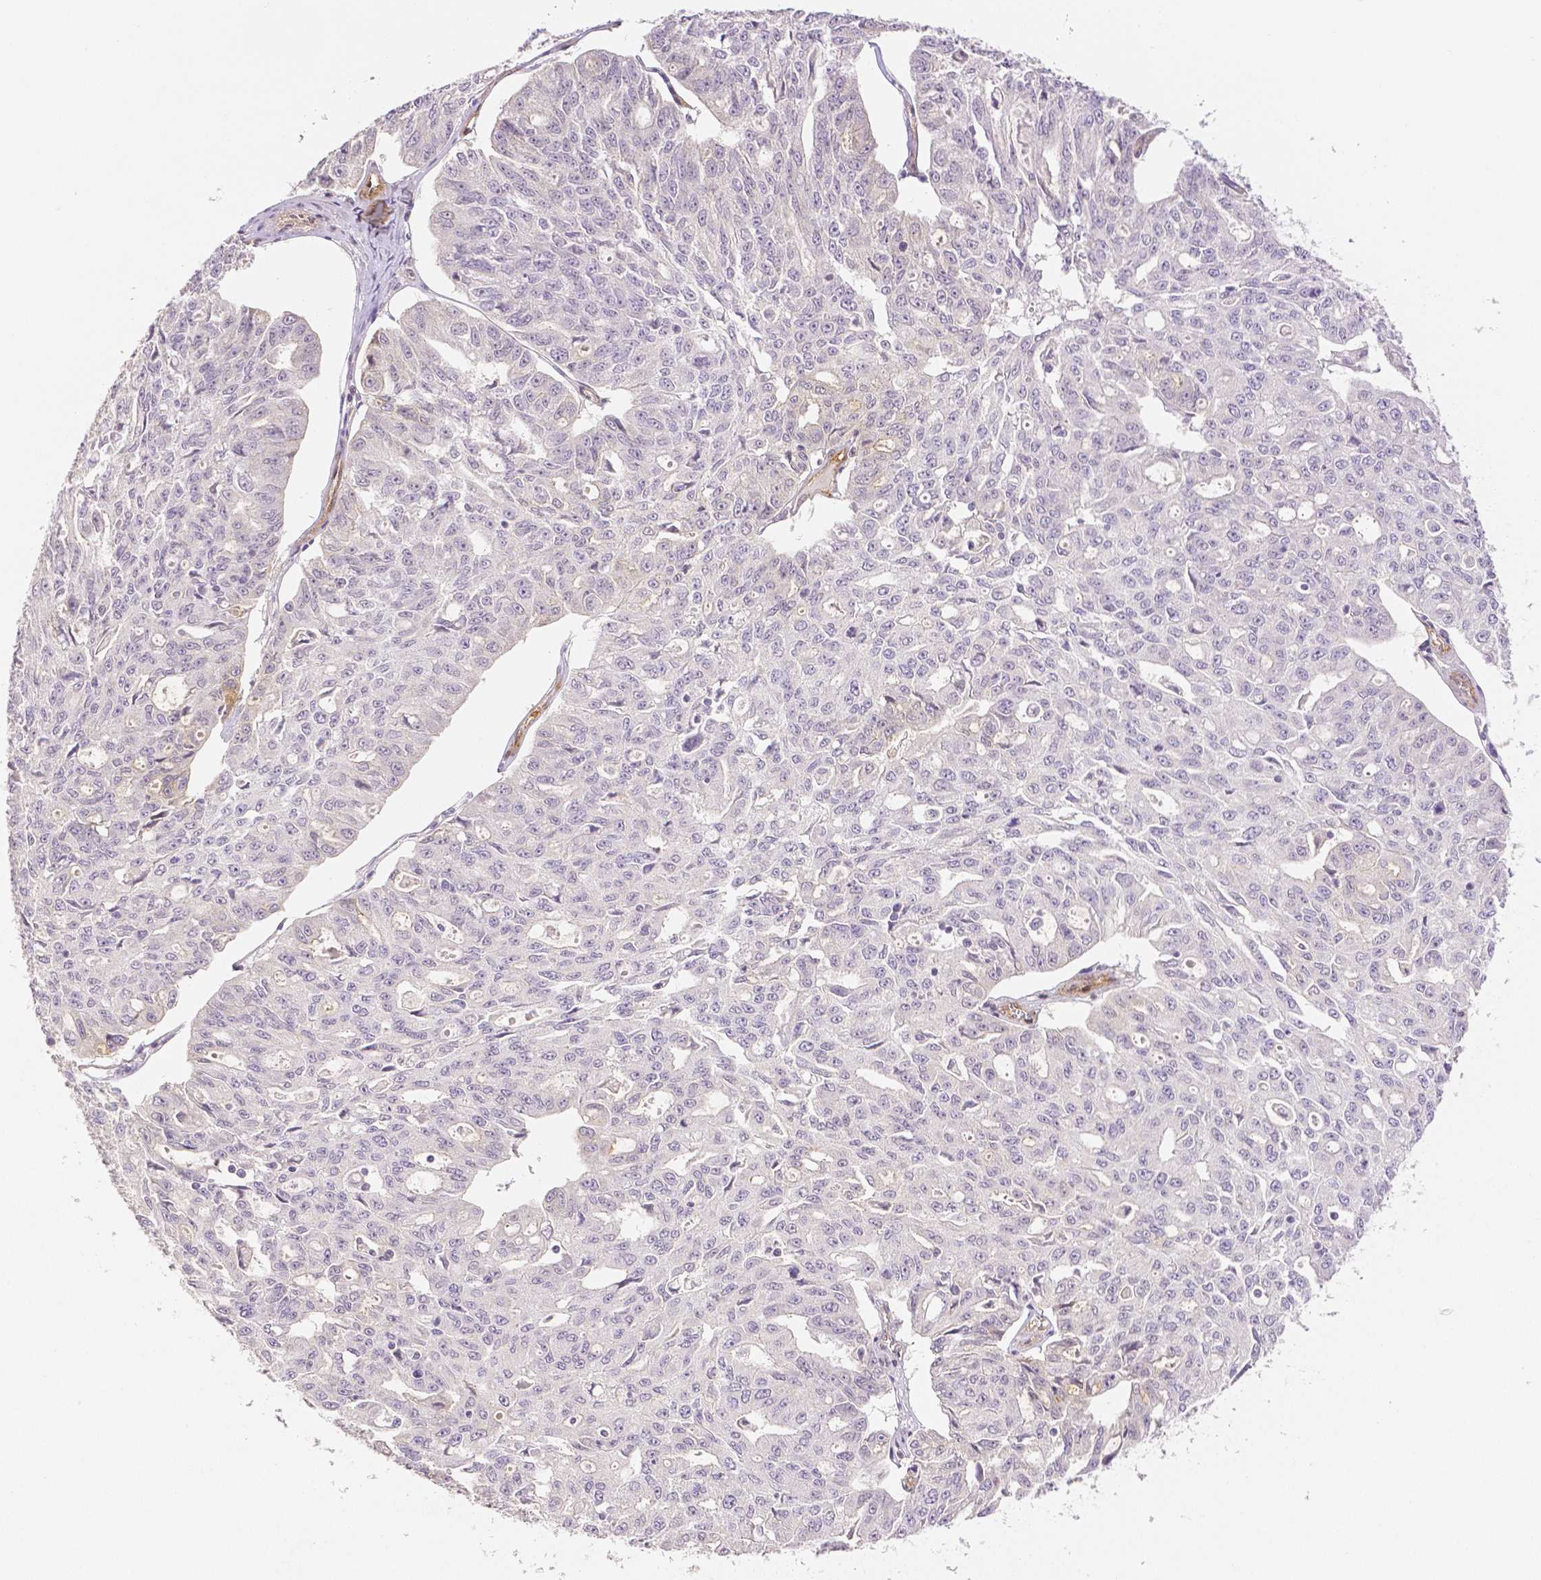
{"staining": {"intensity": "negative", "quantity": "none", "location": "none"}, "tissue": "ovarian cancer", "cell_type": "Tumor cells", "image_type": "cancer", "snomed": [{"axis": "morphology", "description": "Carcinoma, endometroid"}, {"axis": "topography", "description": "Ovary"}], "caption": "IHC image of neoplastic tissue: human ovarian cancer (endometroid carcinoma) stained with DAB (3,3'-diaminobenzidine) displays no significant protein expression in tumor cells. (DAB IHC, high magnification).", "gene": "THY1", "patient": {"sex": "female", "age": 65}}